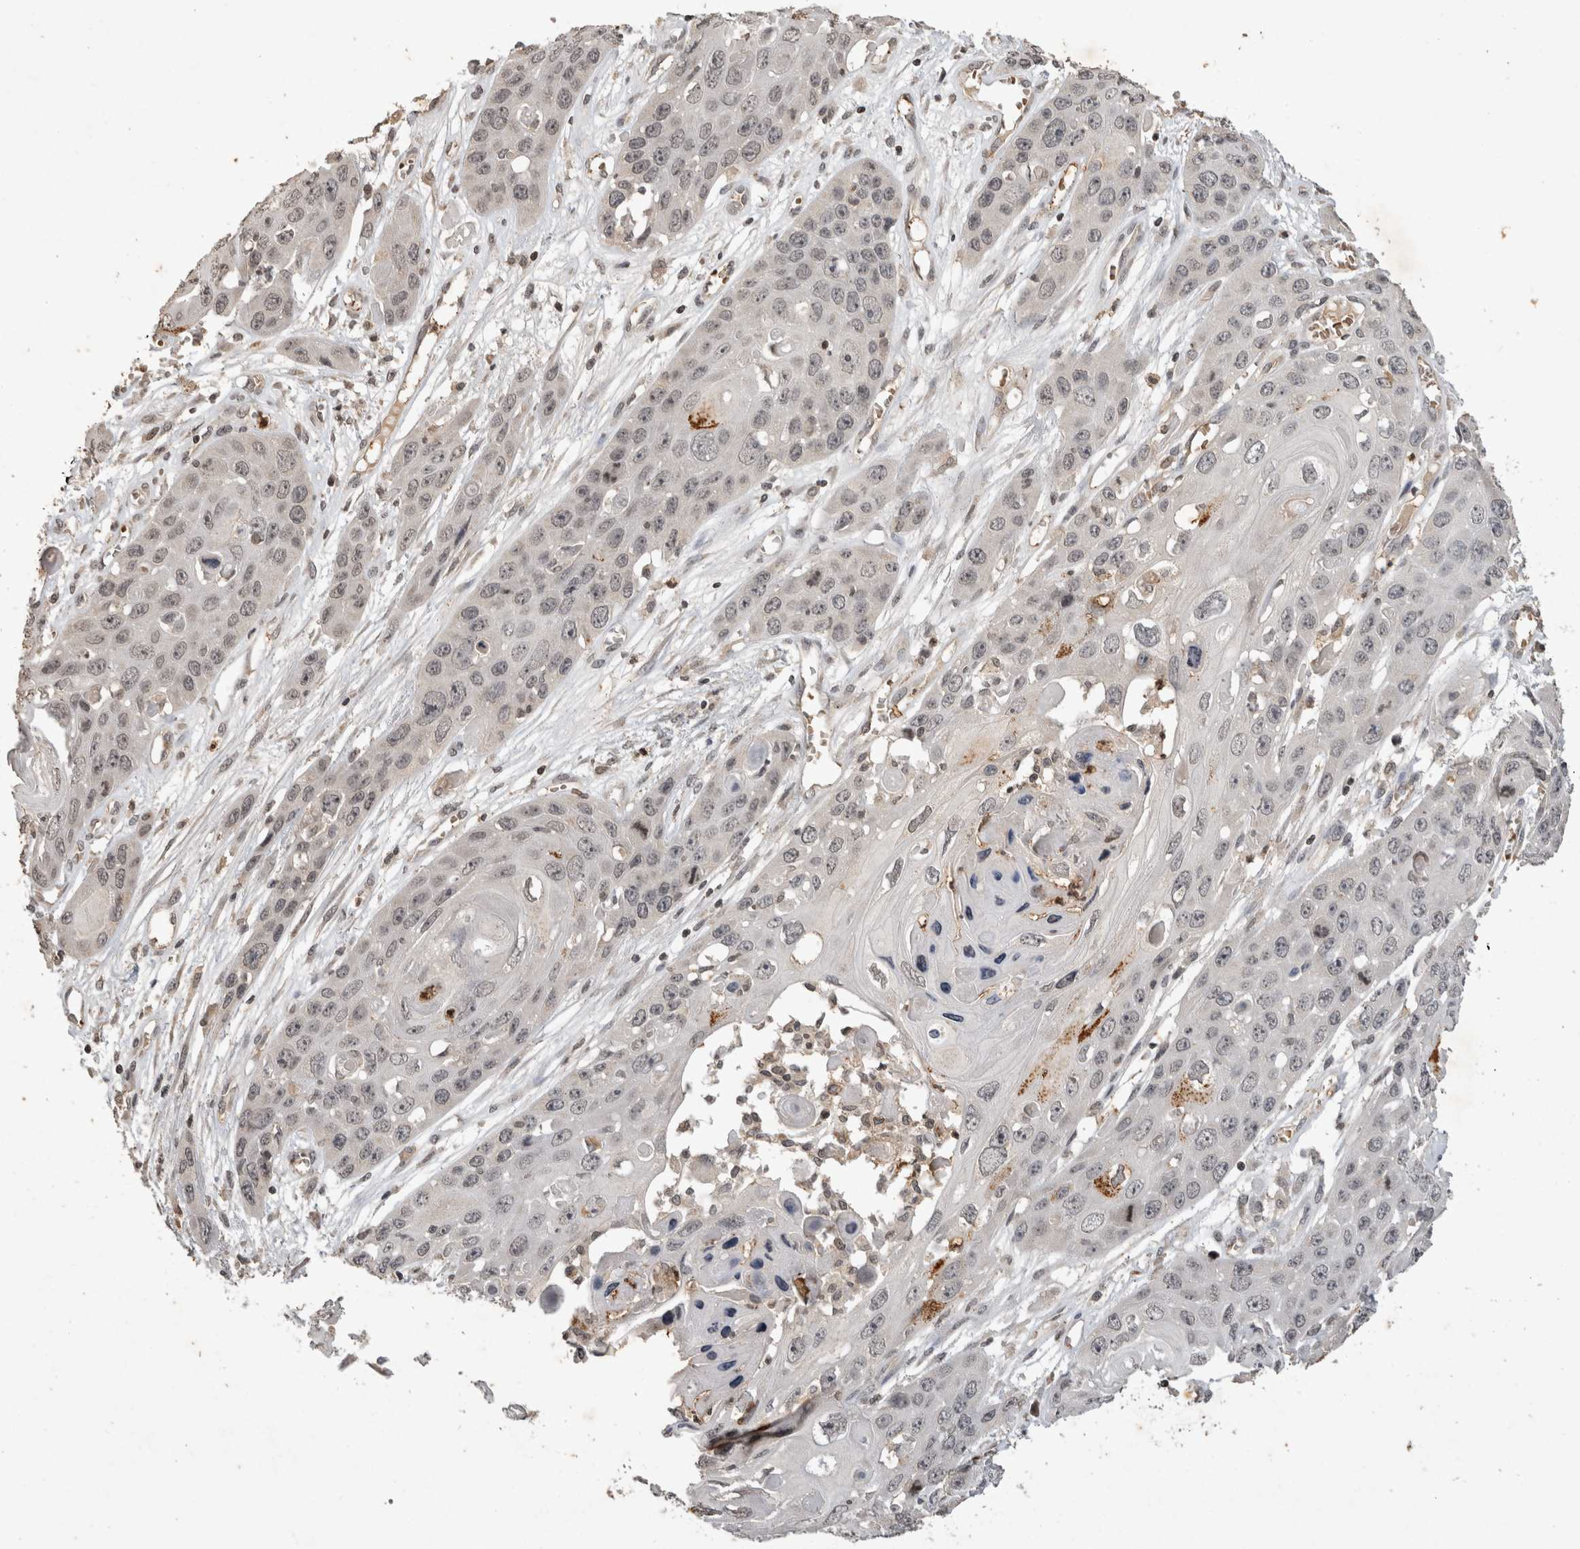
{"staining": {"intensity": "negative", "quantity": "none", "location": "none"}, "tissue": "skin cancer", "cell_type": "Tumor cells", "image_type": "cancer", "snomed": [{"axis": "morphology", "description": "Squamous cell carcinoma, NOS"}, {"axis": "topography", "description": "Skin"}], "caption": "Protein analysis of squamous cell carcinoma (skin) demonstrates no significant expression in tumor cells.", "gene": "HRK", "patient": {"sex": "male", "age": 55}}